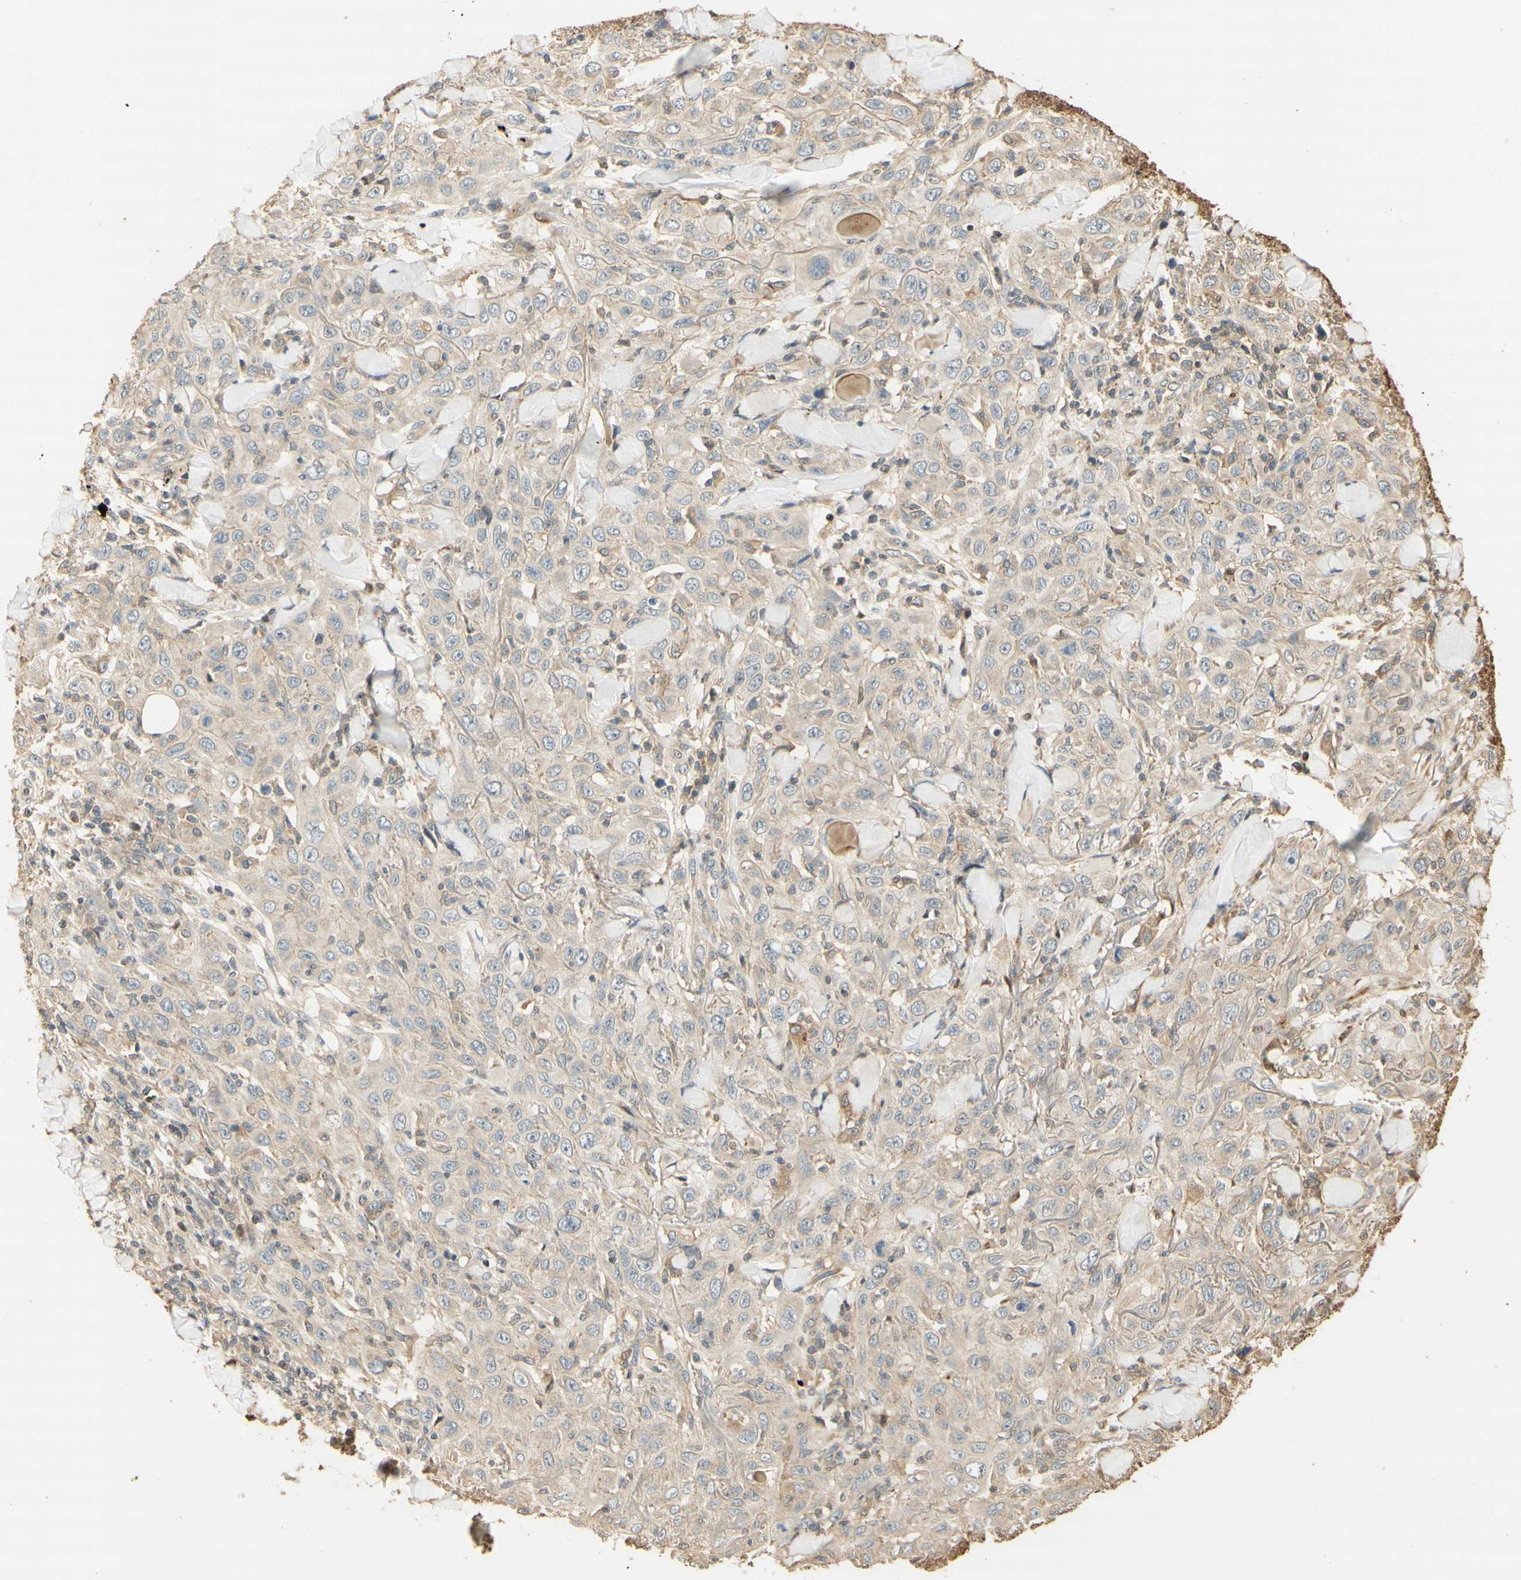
{"staining": {"intensity": "weak", "quantity": "25%-75%", "location": "cytoplasmic/membranous"}, "tissue": "skin cancer", "cell_type": "Tumor cells", "image_type": "cancer", "snomed": [{"axis": "morphology", "description": "Squamous cell carcinoma, NOS"}, {"axis": "topography", "description": "Skin"}], "caption": "A low amount of weak cytoplasmic/membranous positivity is seen in approximately 25%-75% of tumor cells in skin cancer (squamous cell carcinoma) tissue.", "gene": "AGER", "patient": {"sex": "female", "age": 88}}